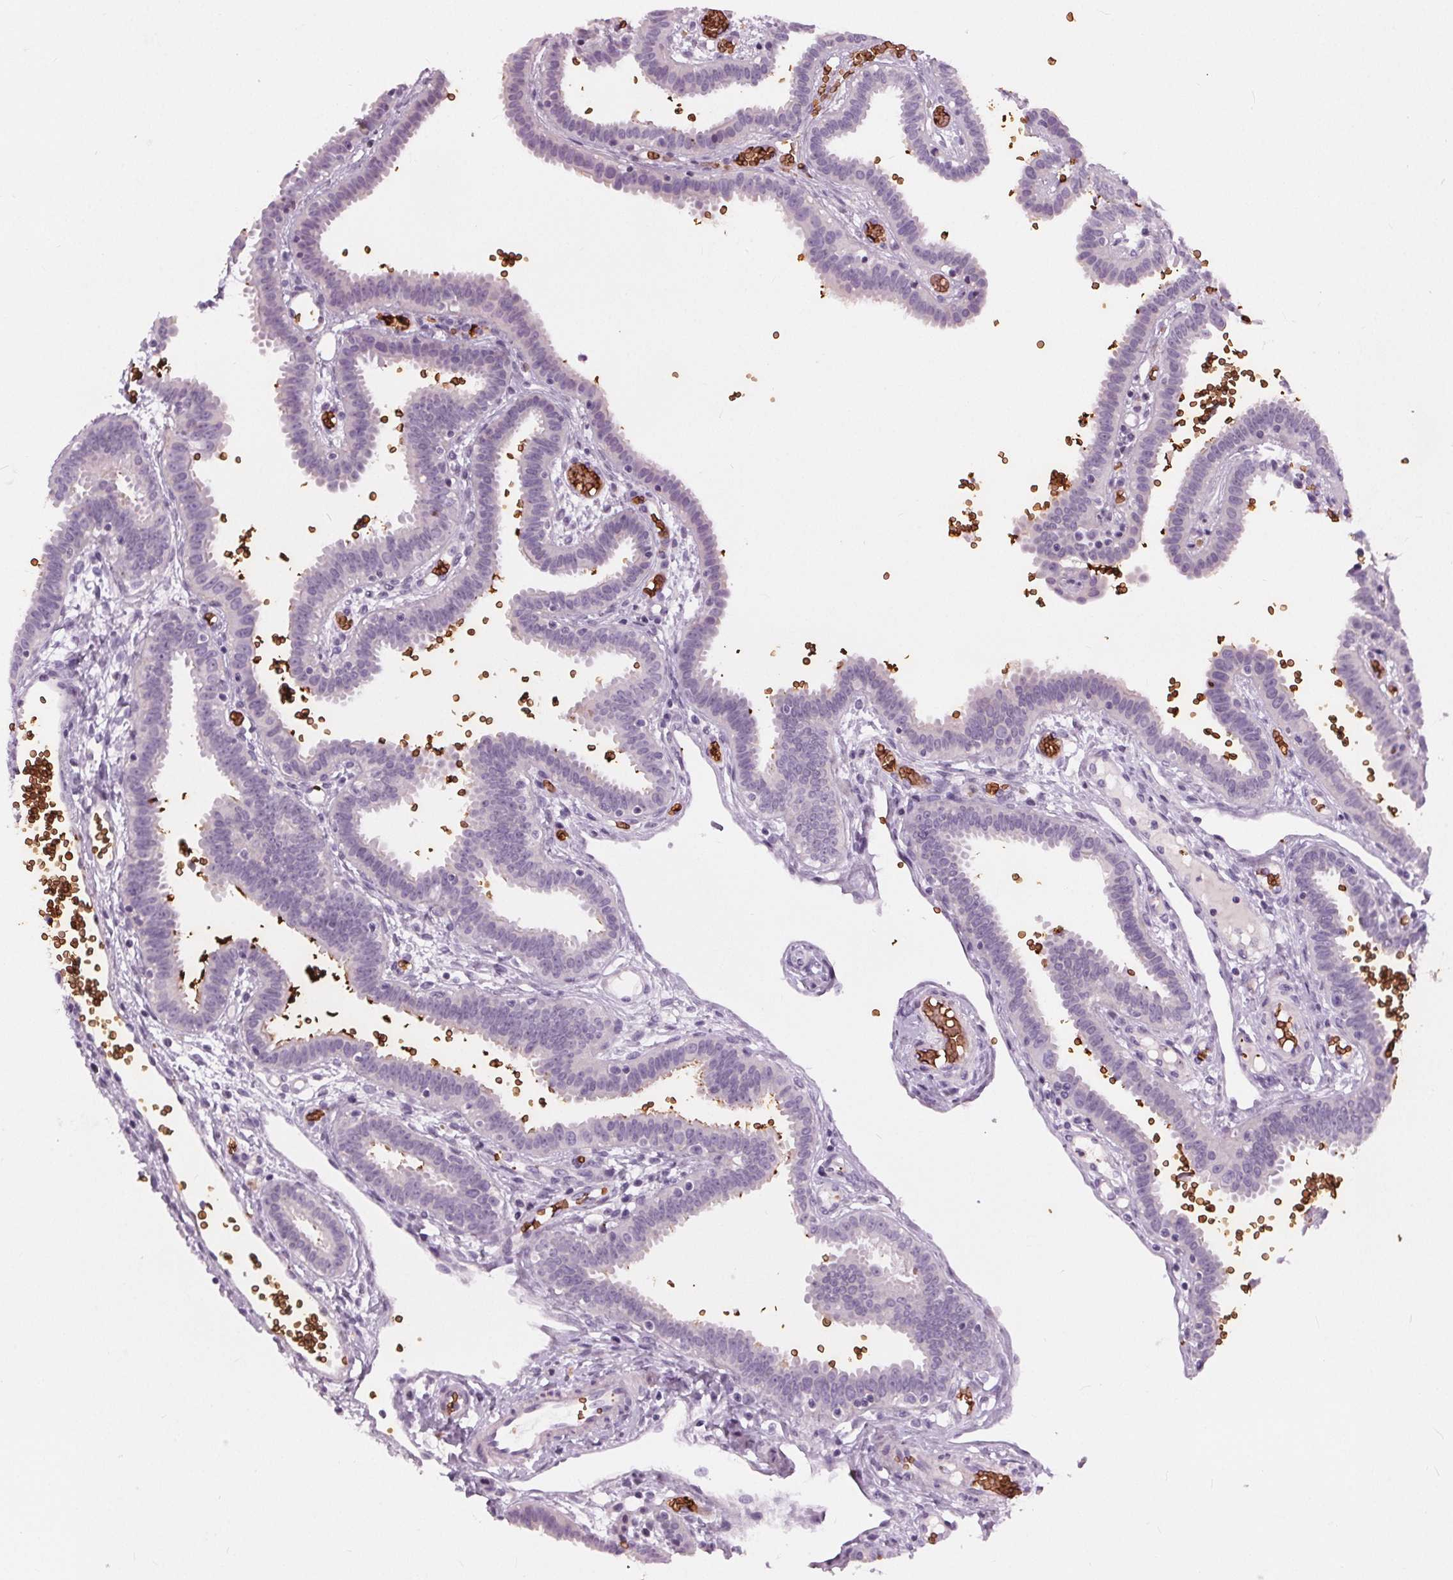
{"staining": {"intensity": "negative", "quantity": "none", "location": "none"}, "tissue": "fallopian tube", "cell_type": "Glandular cells", "image_type": "normal", "snomed": [{"axis": "morphology", "description": "Normal tissue, NOS"}, {"axis": "topography", "description": "Fallopian tube"}], "caption": "Glandular cells show no significant positivity in normal fallopian tube.", "gene": "SLC4A1", "patient": {"sex": "female", "age": 37}}